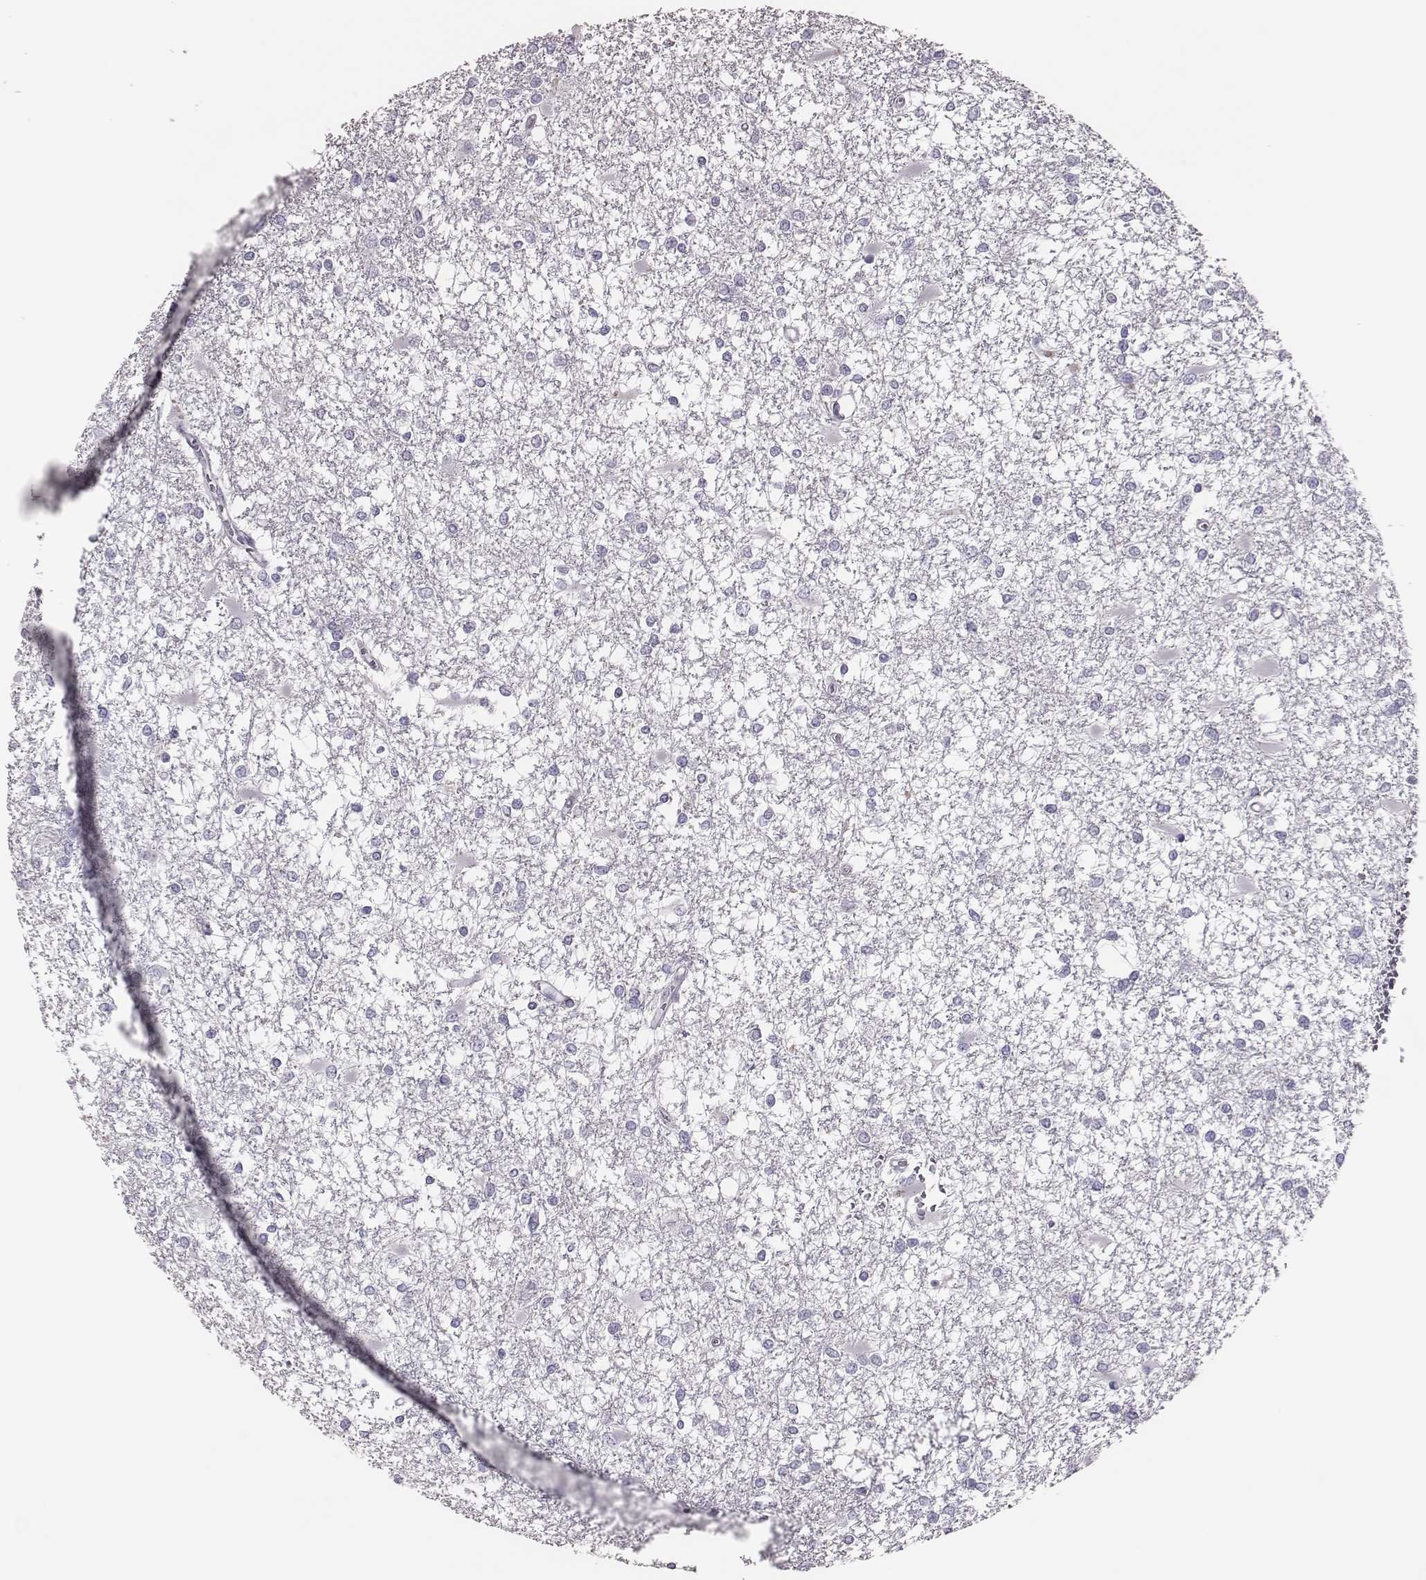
{"staining": {"intensity": "negative", "quantity": "none", "location": "none"}, "tissue": "glioma", "cell_type": "Tumor cells", "image_type": "cancer", "snomed": [{"axis": "morphology", "description": "Glioma, malignant, High grade"}, {"axis": "topography", "description": "Cerebral cortex"}], "caption": "Tumor cells are negative for protein expression in human malignant glioma (high-grade). The staining is performed using DAB (3,3'-diaminobenzidine) brown chromogen with nuclei counter-stained in using hematoxylin.", "gene": "P2RY10", "patient": {"sex": "male", "age": 79}}